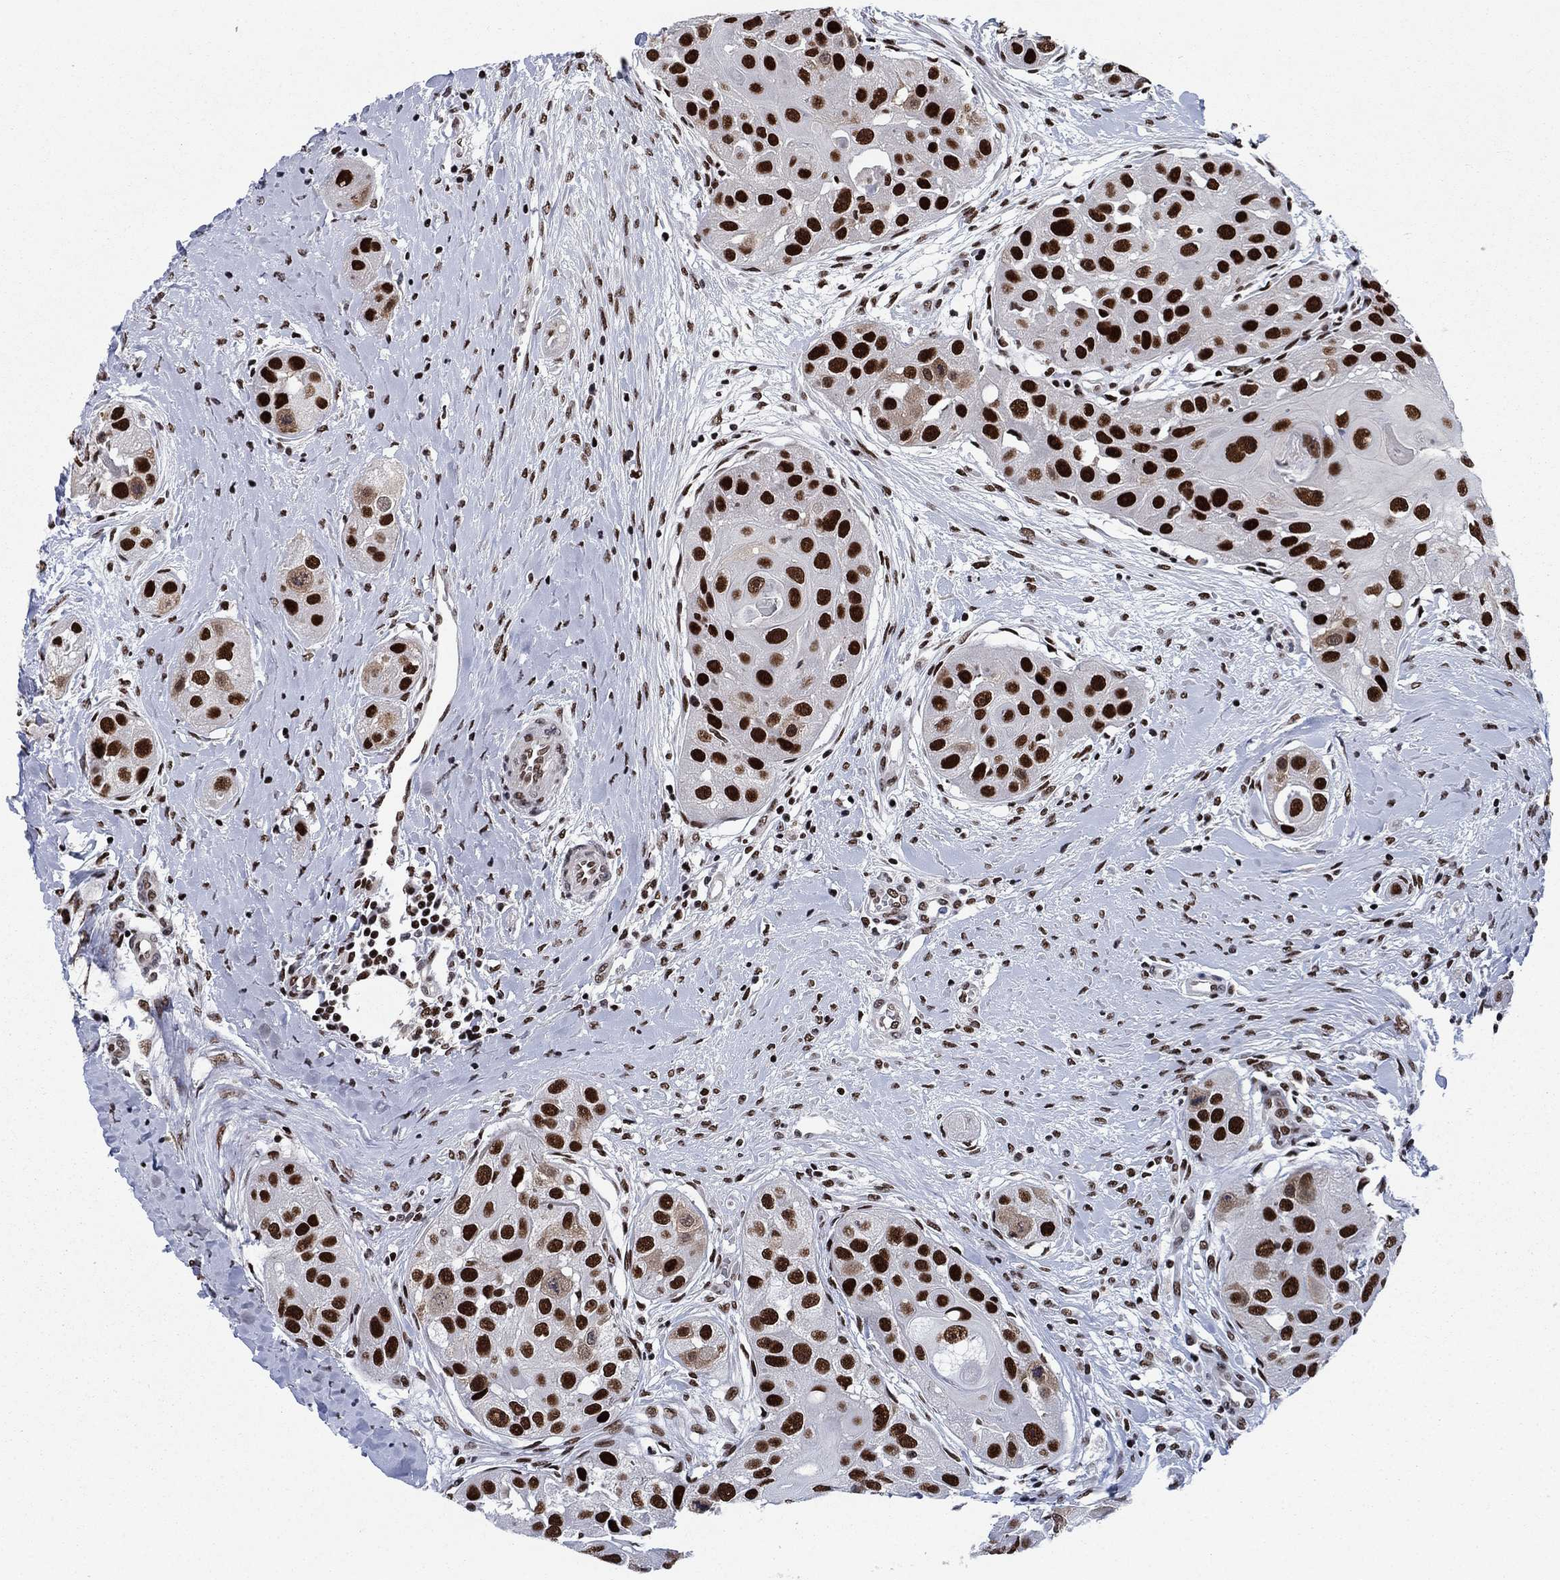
{"staining": {"intensity": "strong", "quantity": ">75%", "location": "nuclear"}, "tissue": "head and neck cancer", "cell_type": "Tumor cells", "image_type": "cancer", "snomed": [{"axis": "morphology", "description": "Normal tissue, NOS"}, {"axis": "morphology", "description": "Squamous cell carcinoma, NOS"}, {"axis": "topography", "description": "Skeletal muscle"}, {"axis": "topography", "description": "Head-Neck"}], "caption": "IHC micrograph of head and neck squamous cell carcinoma stained for a protein (brown), which reveals high levels of strong nuclear expression in approximately >75% of tumor cells.", "gene": "RPRD1B", "patient": {"sex": "male", "age": 51}}